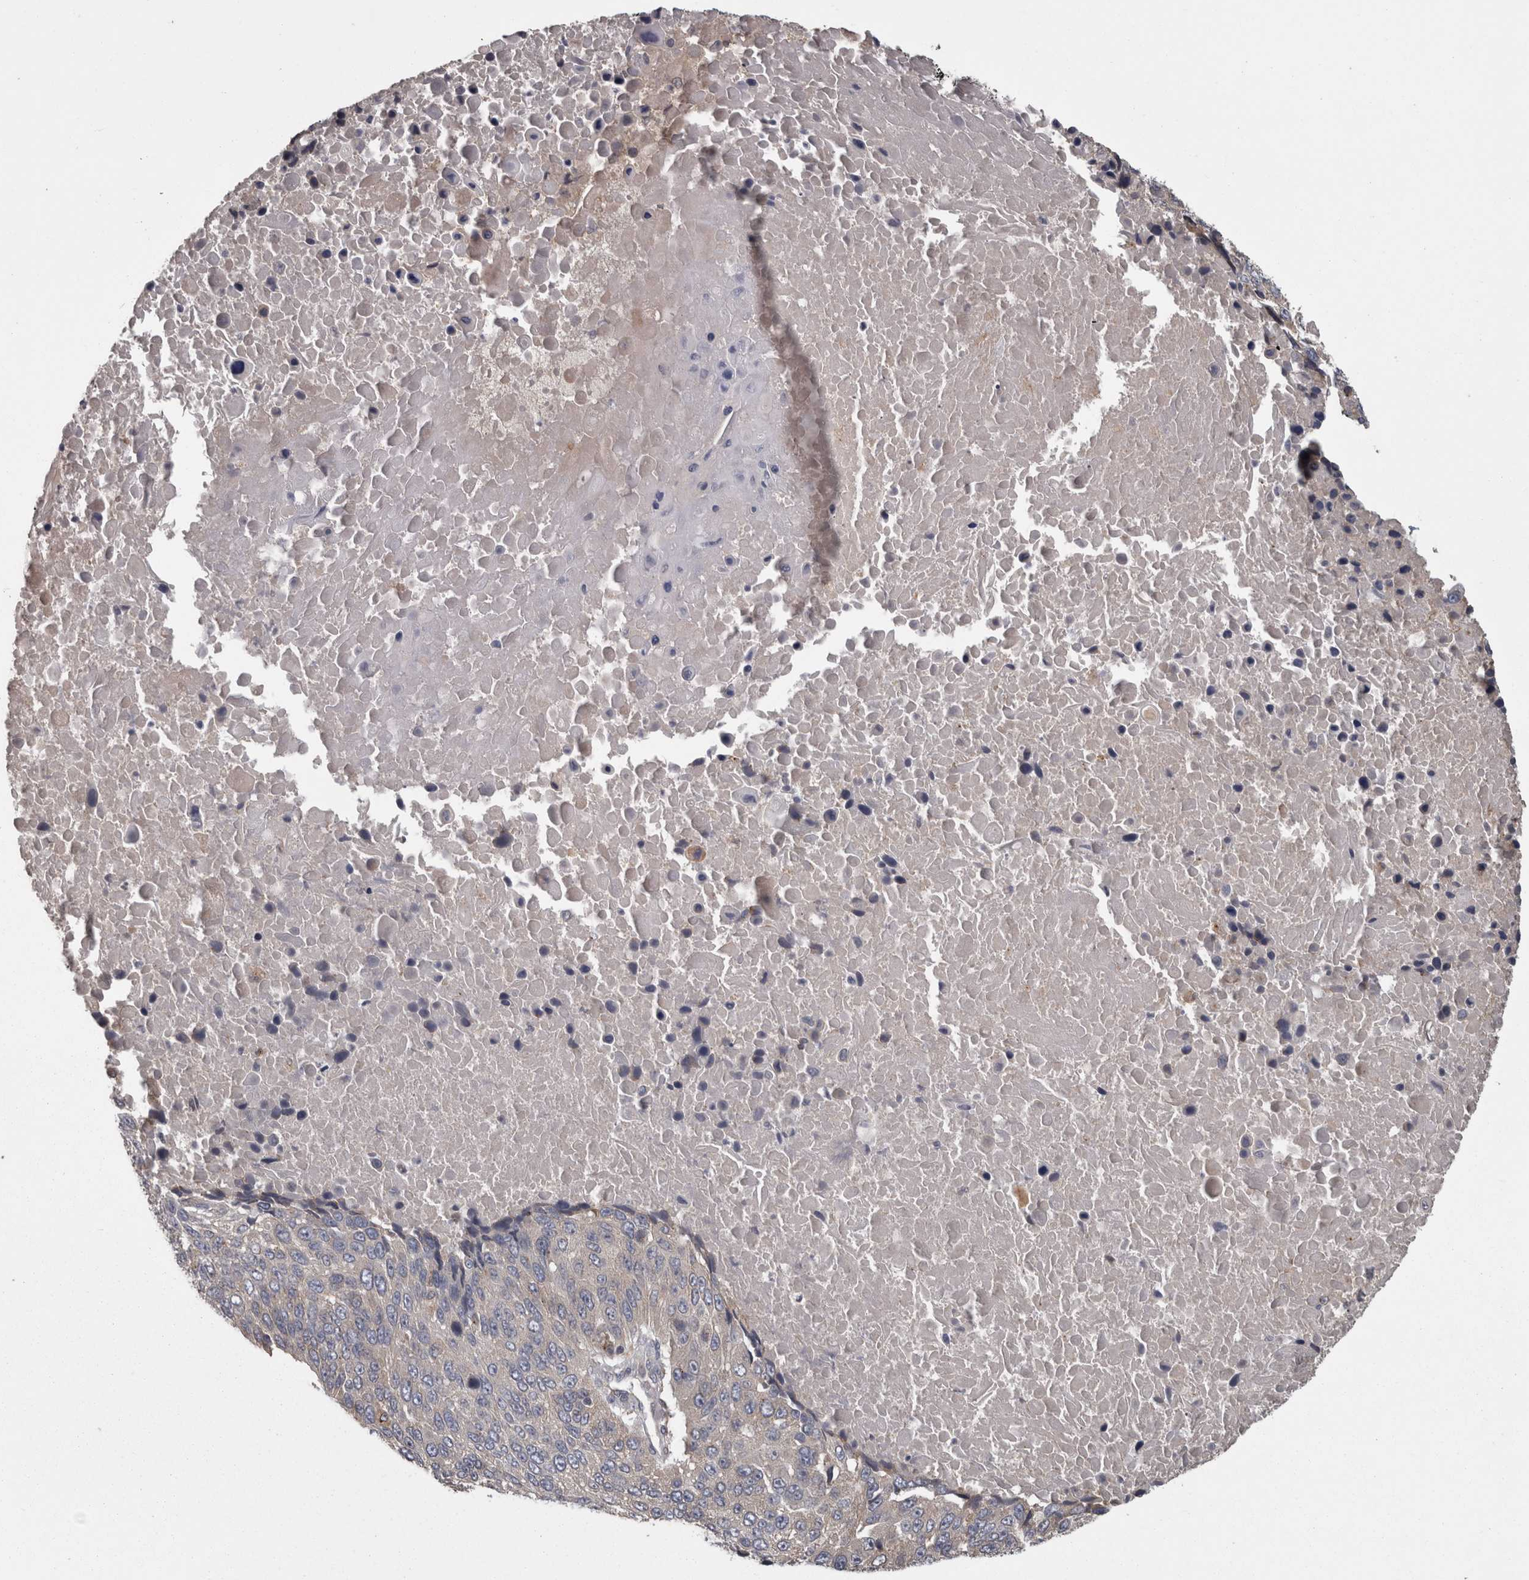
{"staining": {"intensity": "negative", "quantity": "none", "location": "none"}, "tissue": "lung cancer", "cell_type": "Tumor cells", "image_type": "cancer", "snomed": [{"axis": "morphology", "description": "Squamous cell carcinoma, NOS"}, {"axis": "topography", "description": "Lung"}], "caption": "Immunohistochemistry micrograph of neoplastic tissue: human lung cancer (squamous cell carcinoma) stained with DAB exhibits no significant protein staining in tumor cells.", "gene": "PCM1", "patient": {"sex": "male", "age": 66}}